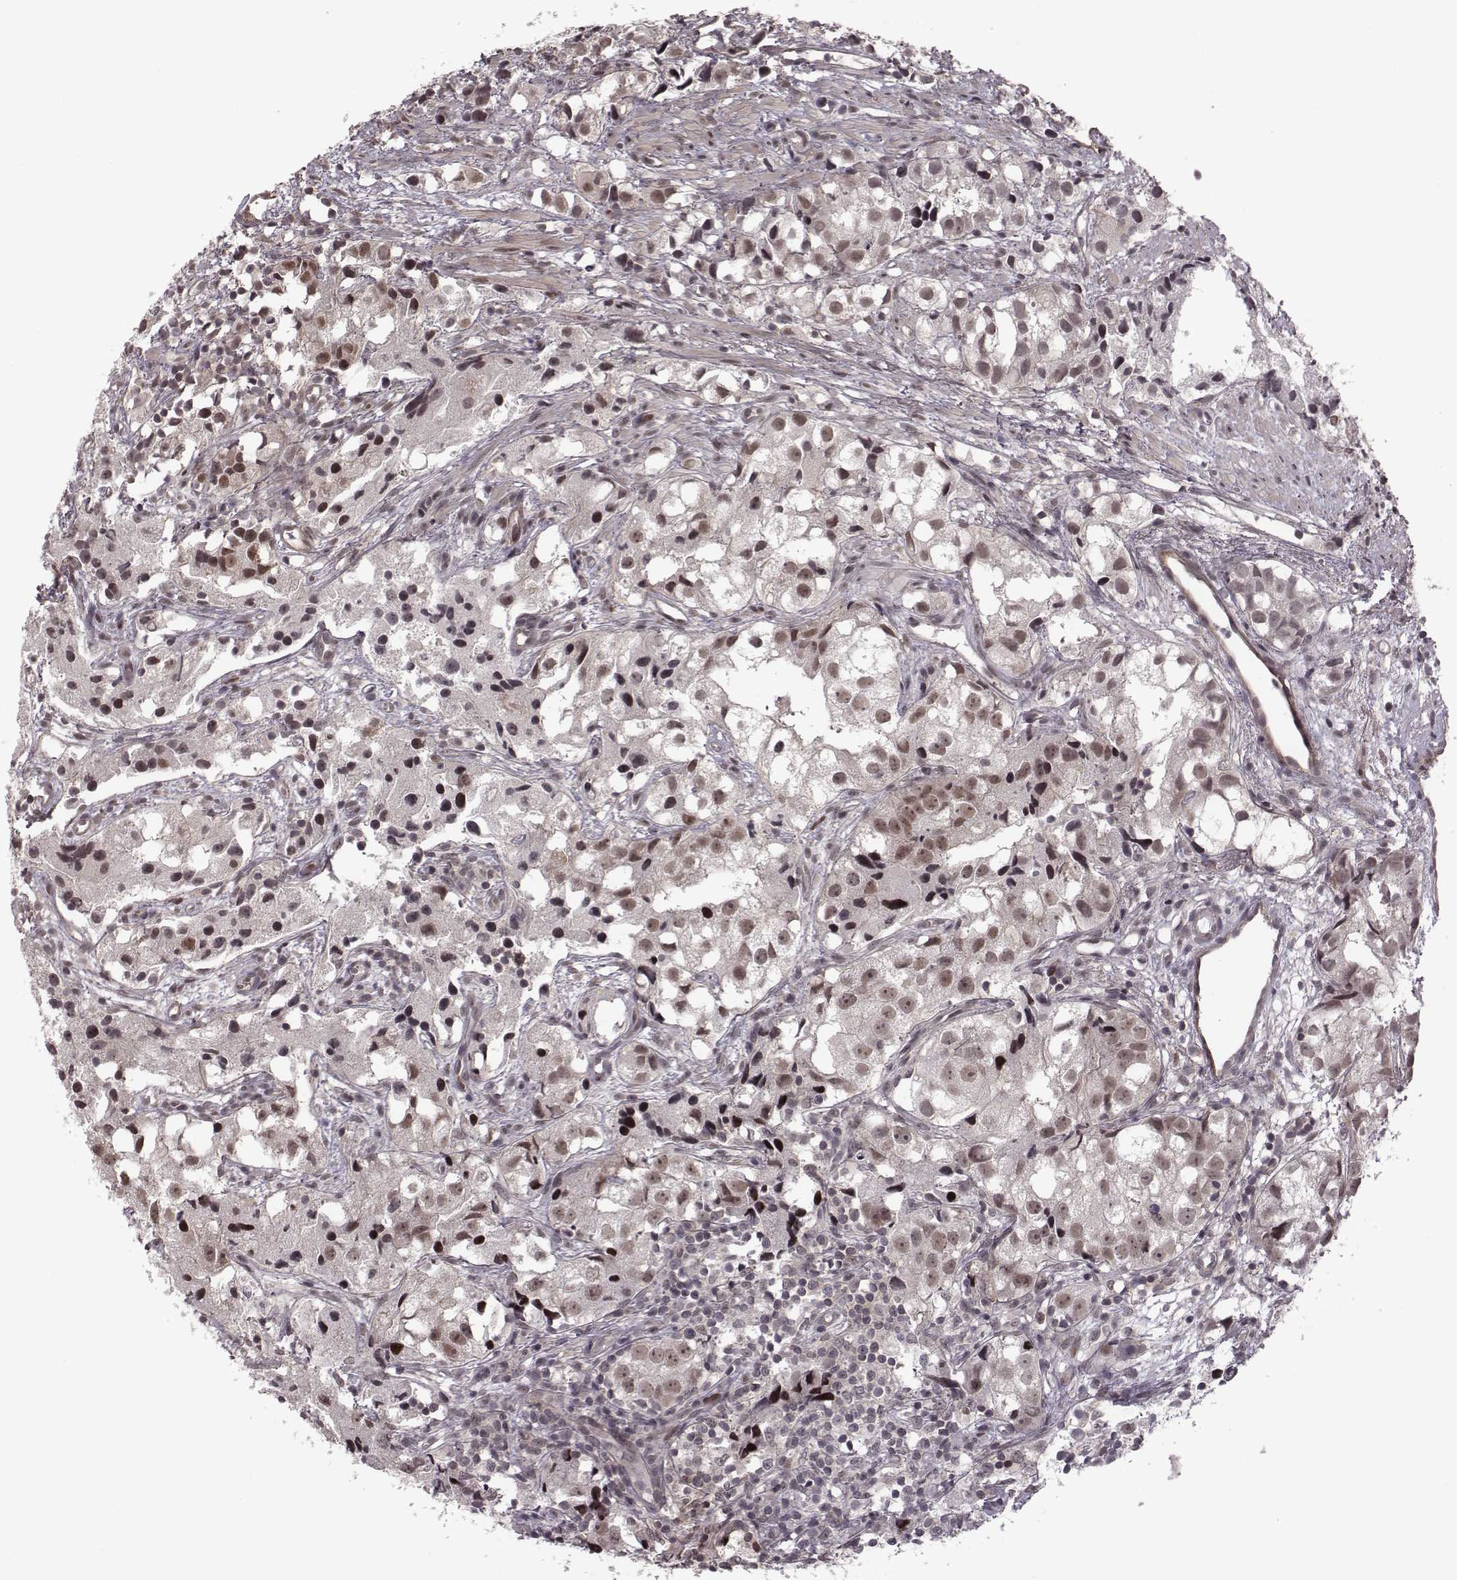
{"staining": {"intensity": "weak", "quantity": "25%-75%", "location": "nuclear"}, "tissue": "prostate cancer", "cell_type": "Tumor cells", "image_type": "cancer", "snomed": [{"axis": "morphology", "description": "Adenocarcinoma, High grade"}, {"axis": "topography", "description": "Prostate"}], "caption": "Prostate high-grade adenocarcinoma stained with a brown dye shows weak nuclear positive staining in about 25%-75% of tumor cells.", "gene": "RPL3", "patient": {"sex": "male", "age": 68}}